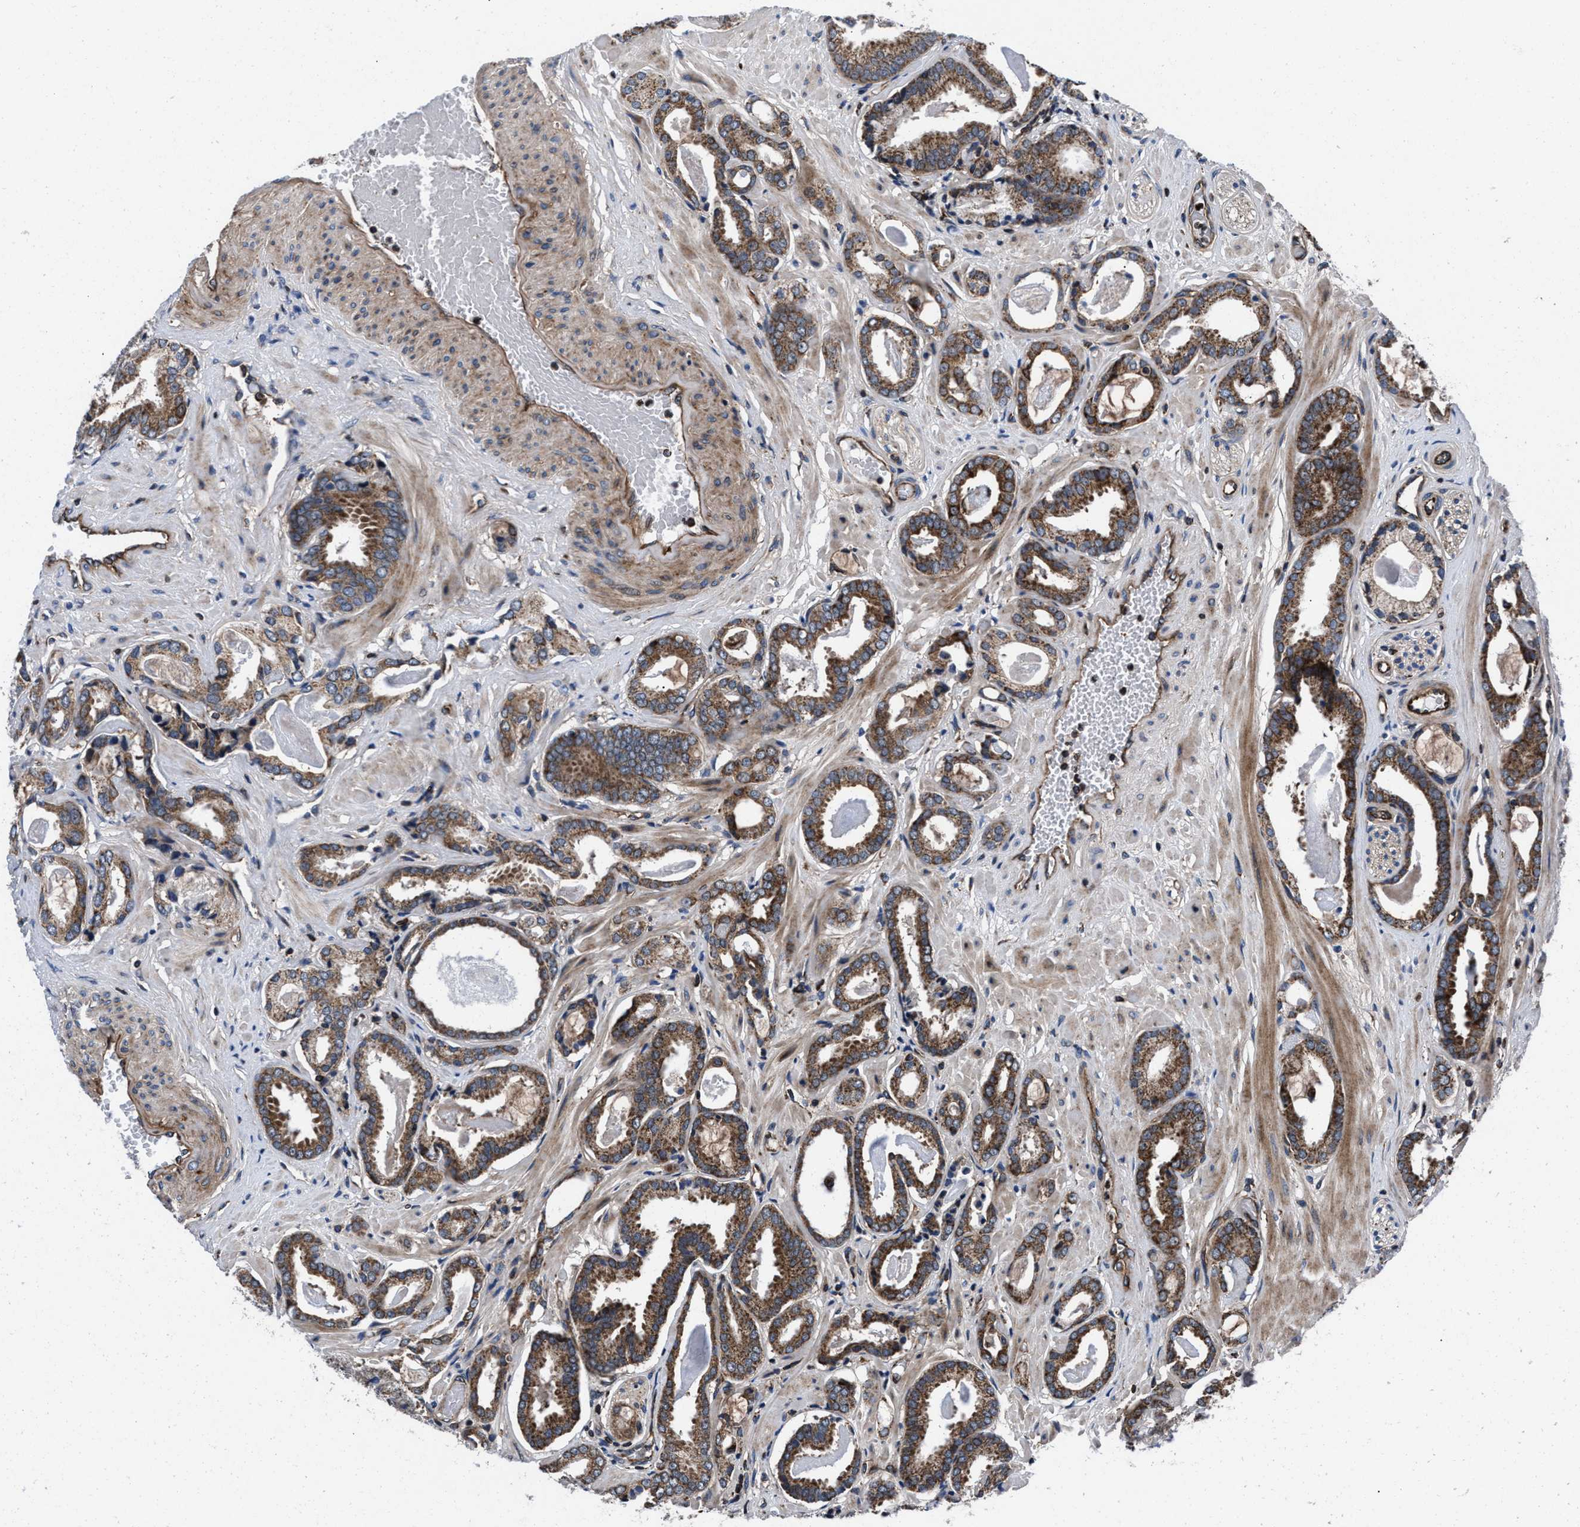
{"staining": {"intensity": "moderate", "quantity": ">75%", "location": "cytoplasmic/membranous"}, "tissue": "prostate cancer", "cell_type": "Tumor cells", "image_type": "cancer", "snomed": [{"axis": "morphology", "description": "Adenocarcinoma, Low grade"}, {"axis": "topography", "description": "Prostate"}], "caption": "About >75% of tumor cells in human adenocarcinoma (low-grade) (prostate) show moderate cytoplasmic/membranous protein positivity as visualized by brown immunohistochemical staining.", "gene": "PRR15L", "patient": {"sex": "male", "age": 53}}